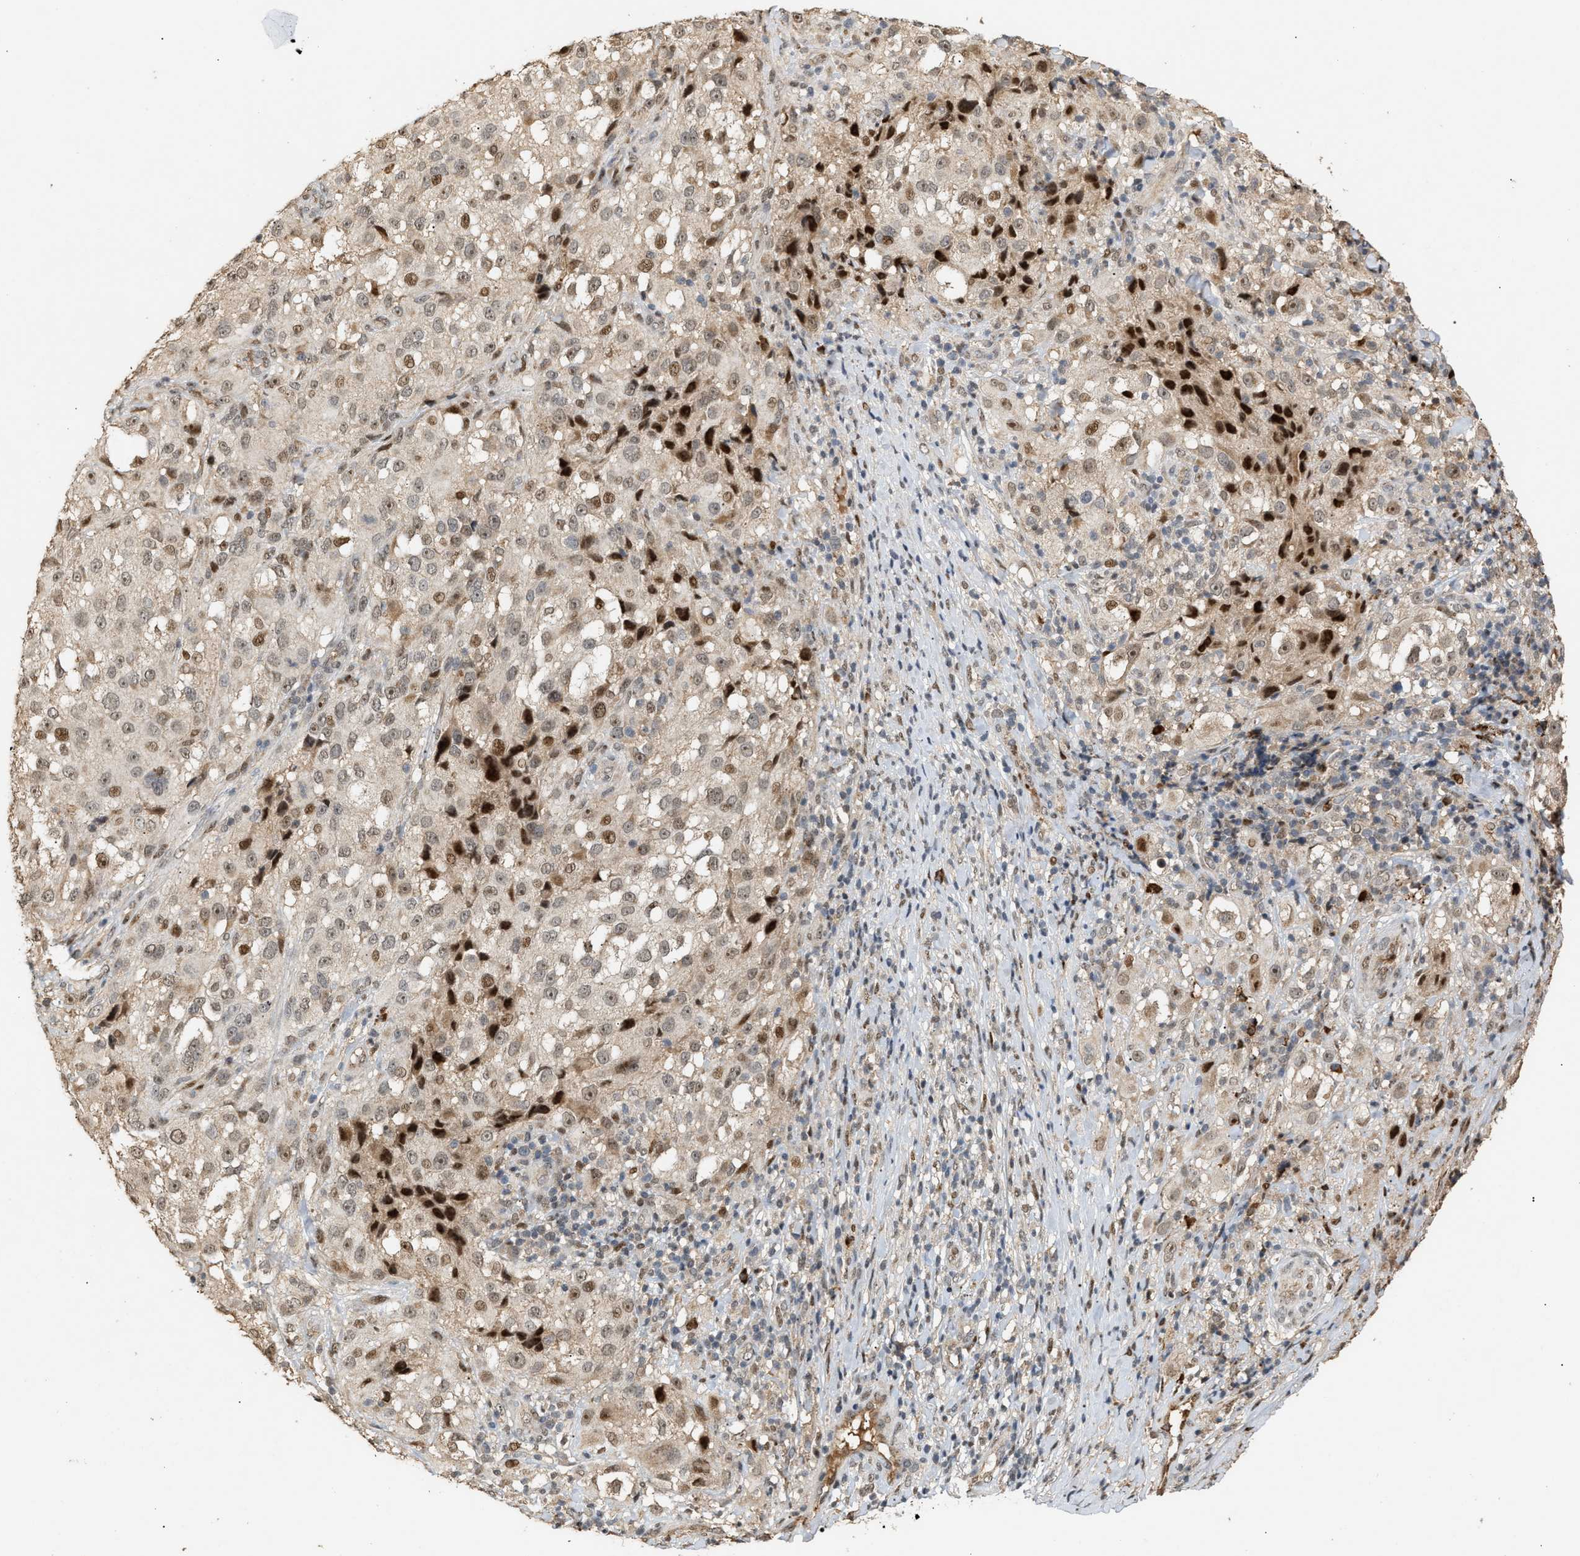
{"staining": {"intensity": "strong", "quantity": "25%-75%", "location": "cytoplasmic/membranous,nuclear"}, "tissue": "melanoma", "cell_type": "Tumor cells", "image_type": "cancer", "snomed": [{"axis": "morphology", "description": "Necrosis, NOS"}, {"axis": "morphology", "description": "Malignant melanoma, NOS"}, {"axis": "topography", "description": "Skin"}], "caption": "DAB (3,3'-diaminobenzidine) immunohistochemical staining of human malignant melanoma shows strong cytoplasmic/membranous and nuclear protein expression in about 25%-75% of tumor cells.", "gene": "ZFAND5", "patient": {"sex": "female", "age": 87}}